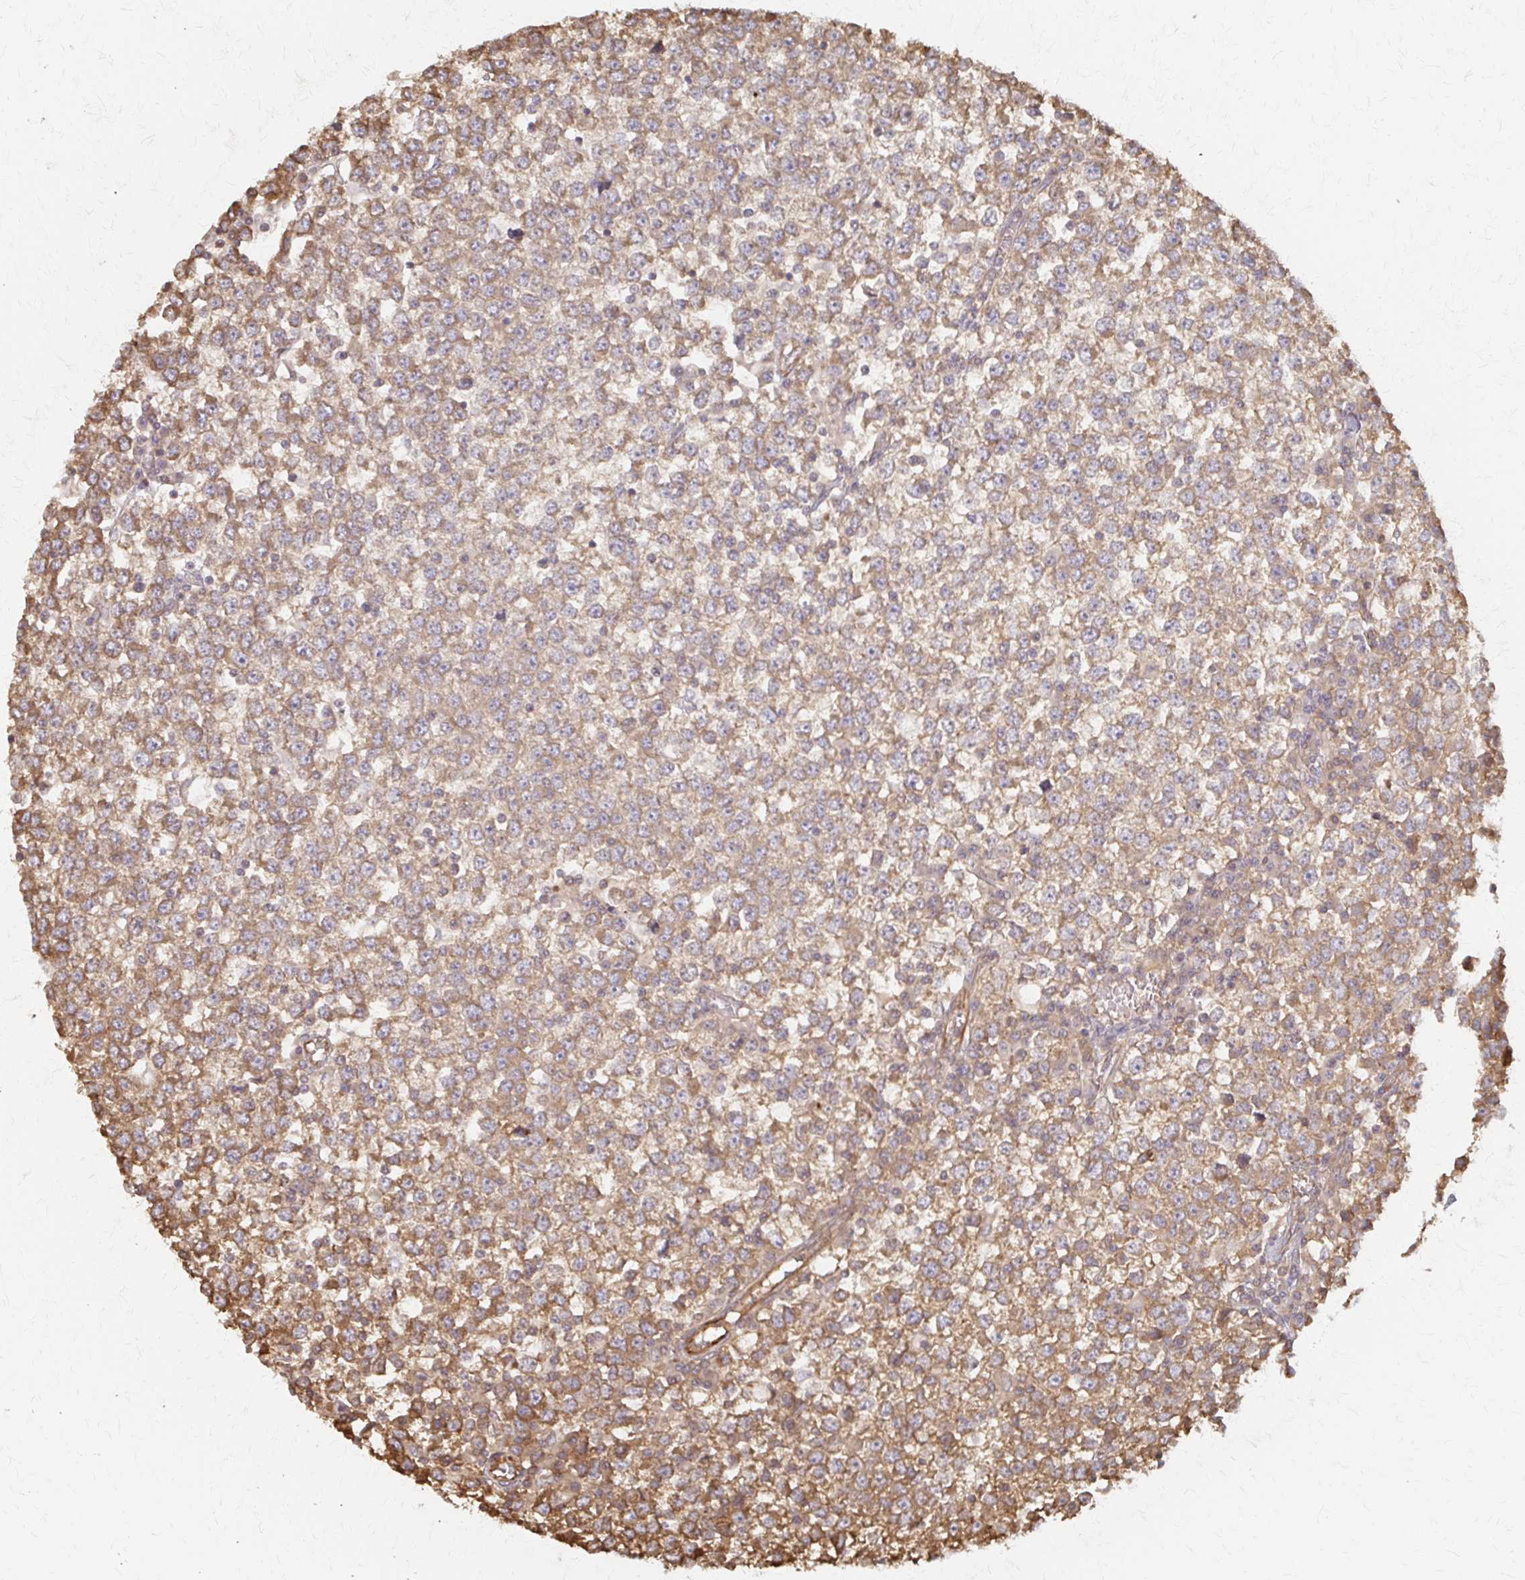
{"staining": {"intensity": "moderate", "quantity": ">75%", "location": "cytoplasmic/membranous"}, "tissue": "testis cancer", "cell_type": "Tumor cells", "image_type": "cancer", "snomed": [{"axis": "morphology", "description": "Seminoma, NOS"}, {"axis": "topography", "description": "Testis"}], "caption": "Immunohistochemistry photomicrograph of neoplastic tissue: testis cancer stained using IHC exhibits medium levels of moderate protein expression localized specifically in the cytoplasmic/membranous of tumor cells, appearing as a cytoplasmic/membranous brown color.", "gene": "ARHGAP35", "patient": {"sex": "male", "age": 65}}